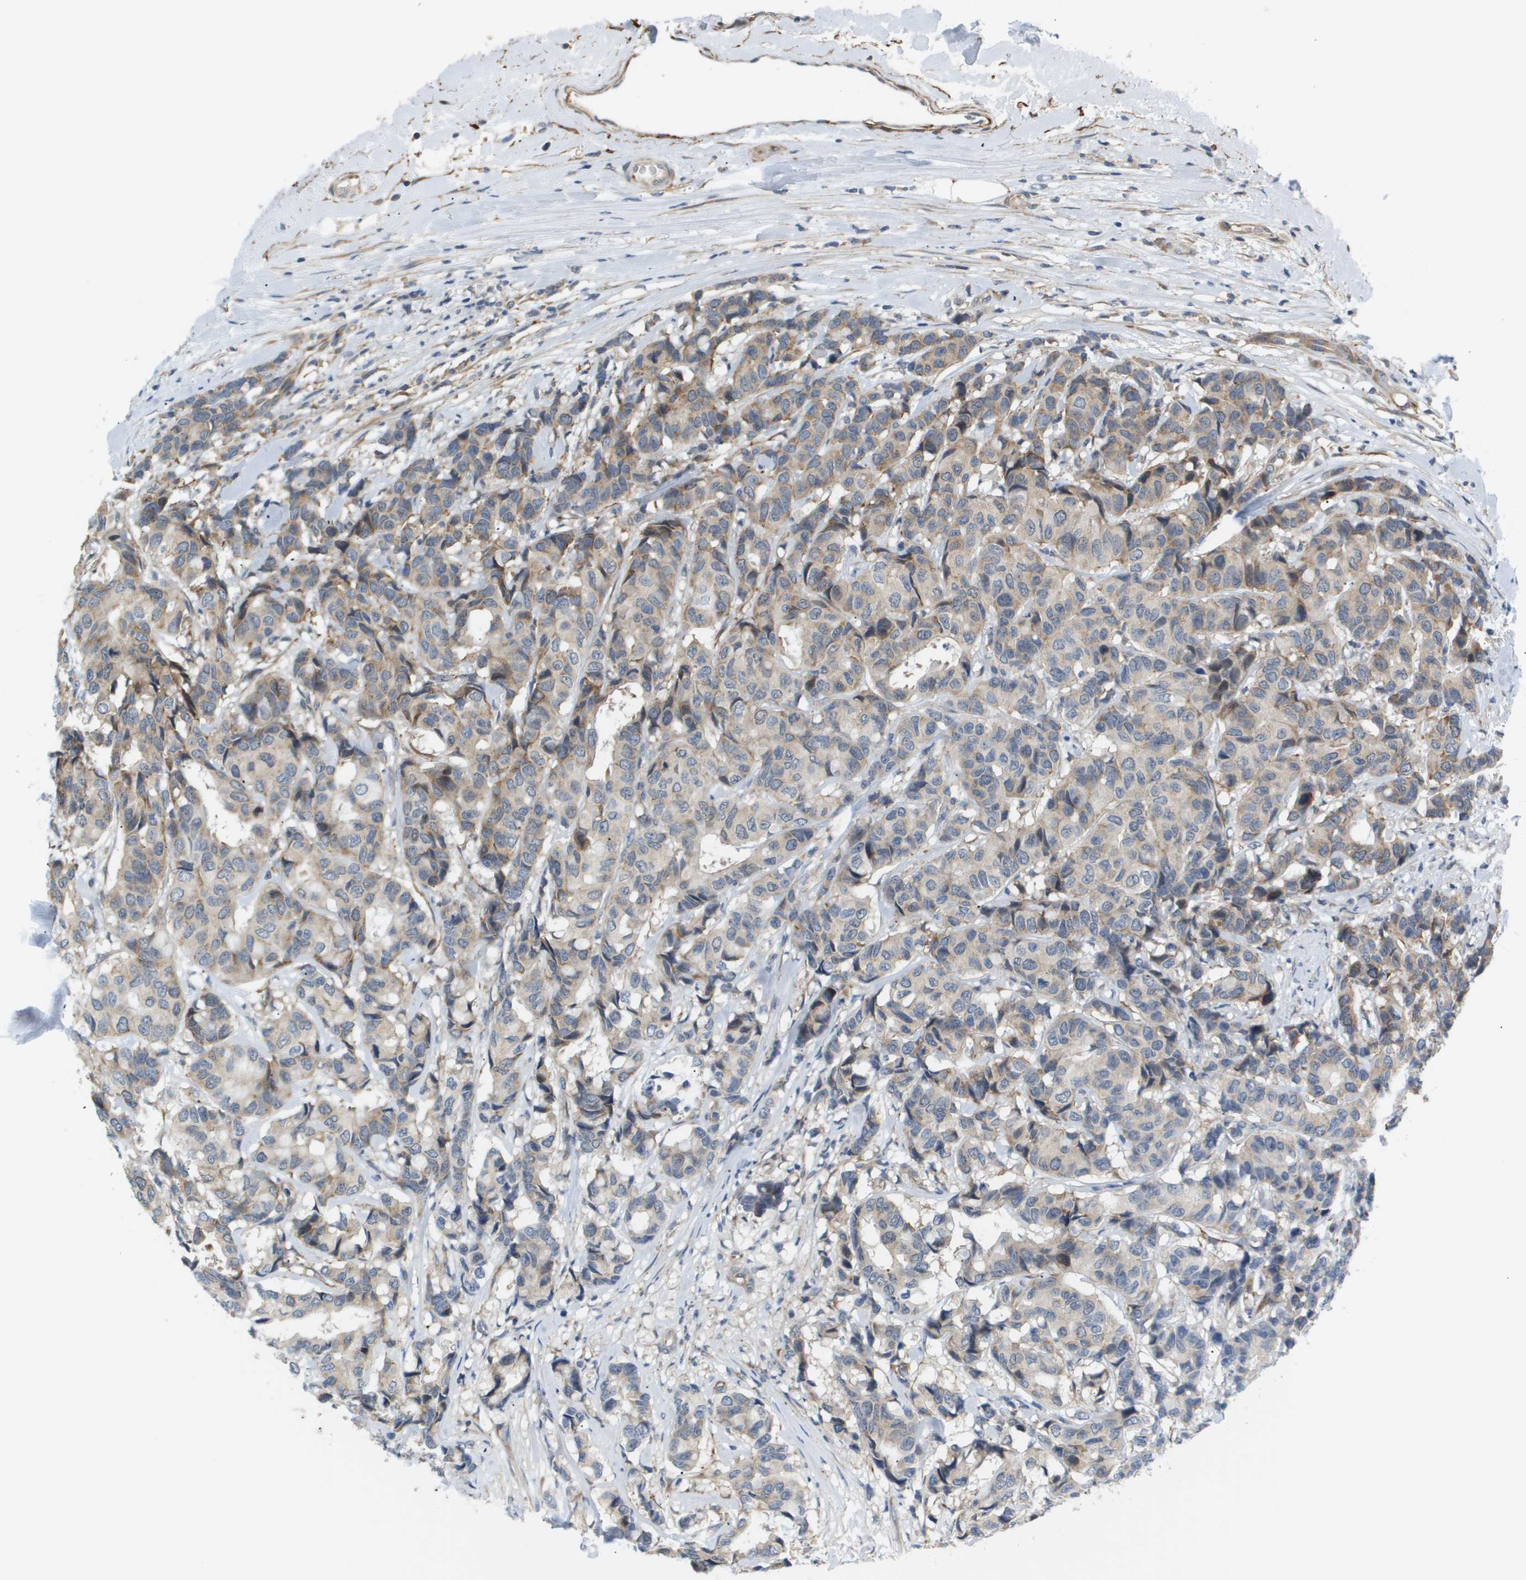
{"staining": {"intensity": "moderate", "quantity": "<25%", "location": "cytoplasmic/membranous"}, "tissue": "breast cancer", "cell_type": "Tumor cells", "image_type": "cancer", "snomed": [{"axis": "morphology", "description": "Duct carcinoma"}, {"axis": "topography", "description": "Breast"}], "caption": "Immunohistochemistry (IHC) (DAB (3,3'-diaminobenzidine)) staining of human breast cancer (invasive ductal carcinoma) demonstrates moderate cytoplasmic/membranous protein positivity in approximately <25% of tumor cells.", "gene": "OTUD5", "patient": {"sex": "female", "age": 87}}